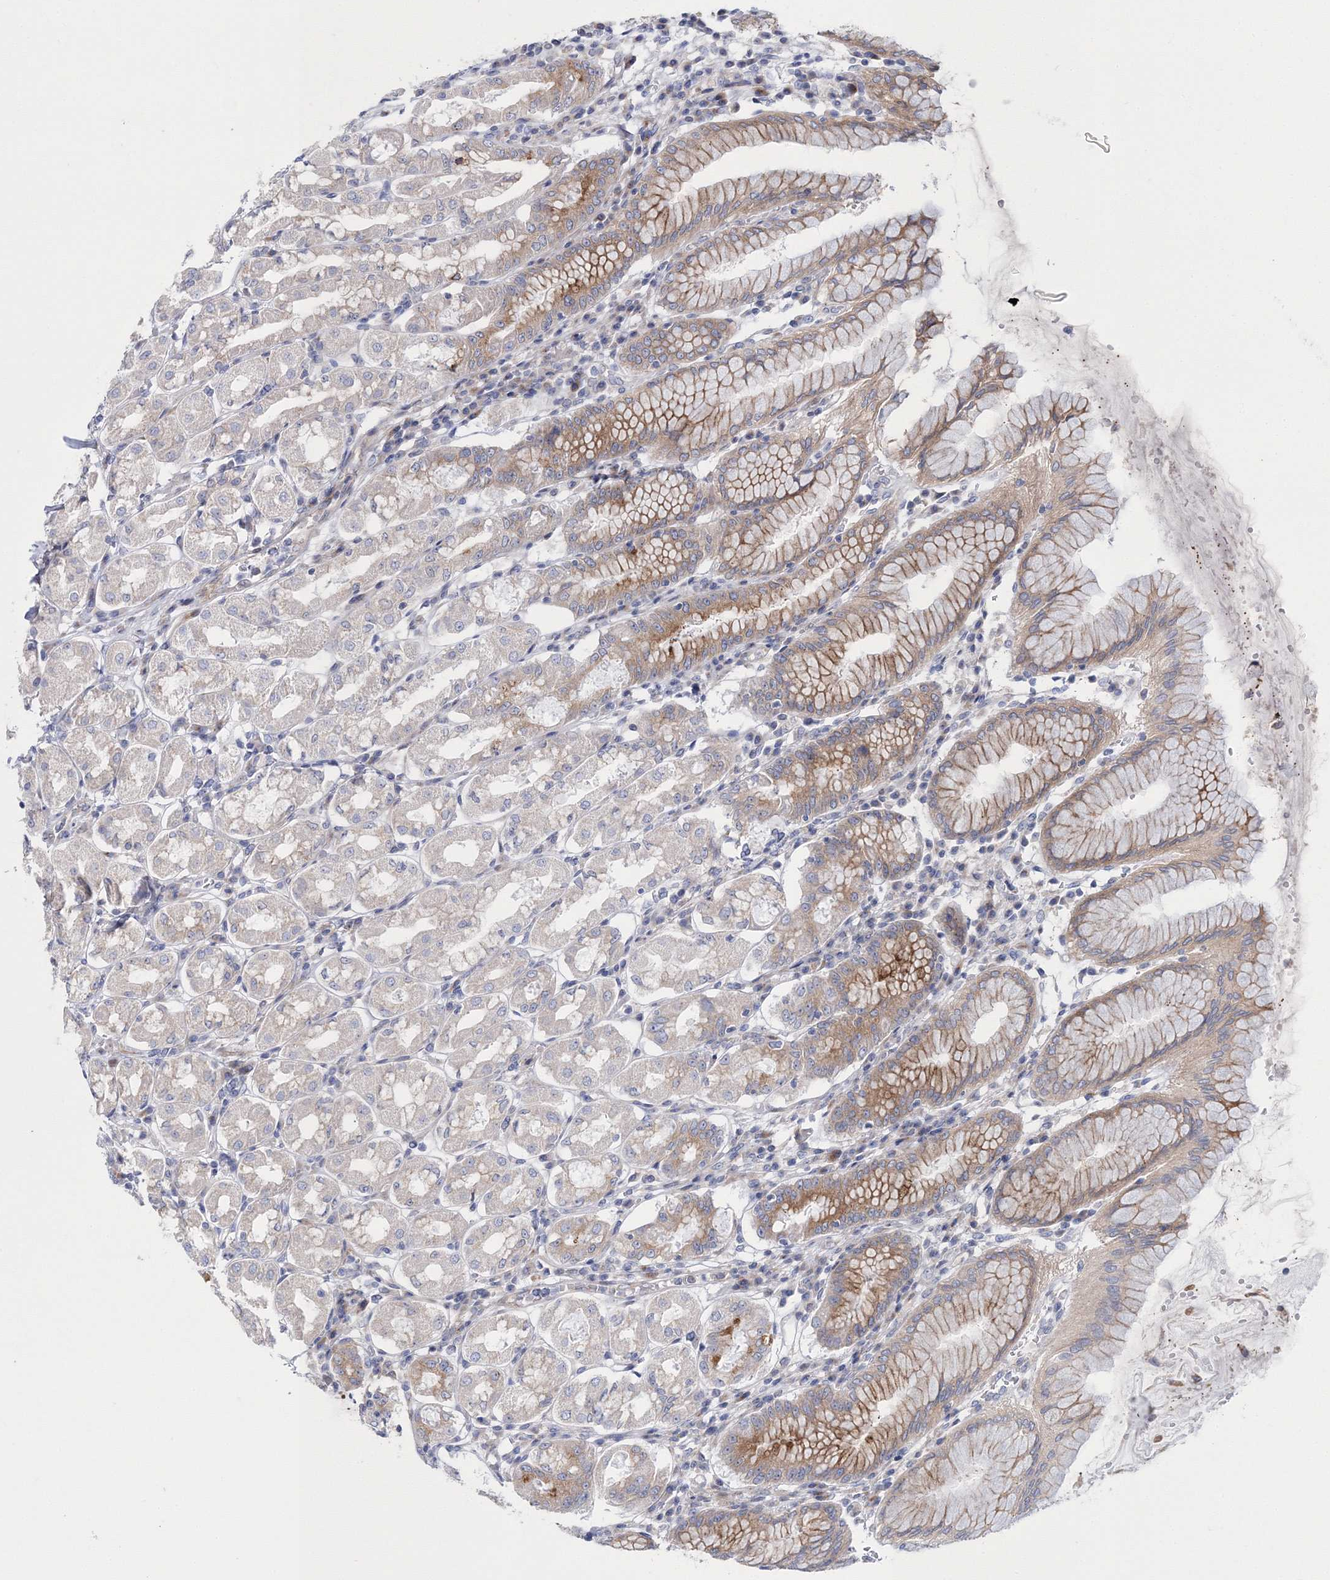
{"staining": {"intensity": "moderate", "quantity": "<25%", "location": "cytoplasmic/membranous"}, "tissue": "stomach", "cell_type": "Glandular cells", "image_type": "normal", "snomed": [{"axis": "morphology", "description": "Normal tissue, NOS"}, {"axis": "topography", "description": "Stomach"}, {"axis": "topography", "description": "Stomach, lower"}], "caption": "Glandular cells reveal low levels of moderate cytoplasmic/membranous expression in approximately <25% of cells in benign stomach. Immunohistochemistry stains the protein of interest in brown and the nuclei are stained blue.", "gene": "ARHGAP32", "patient": {"sex": "female", "age": 56}}